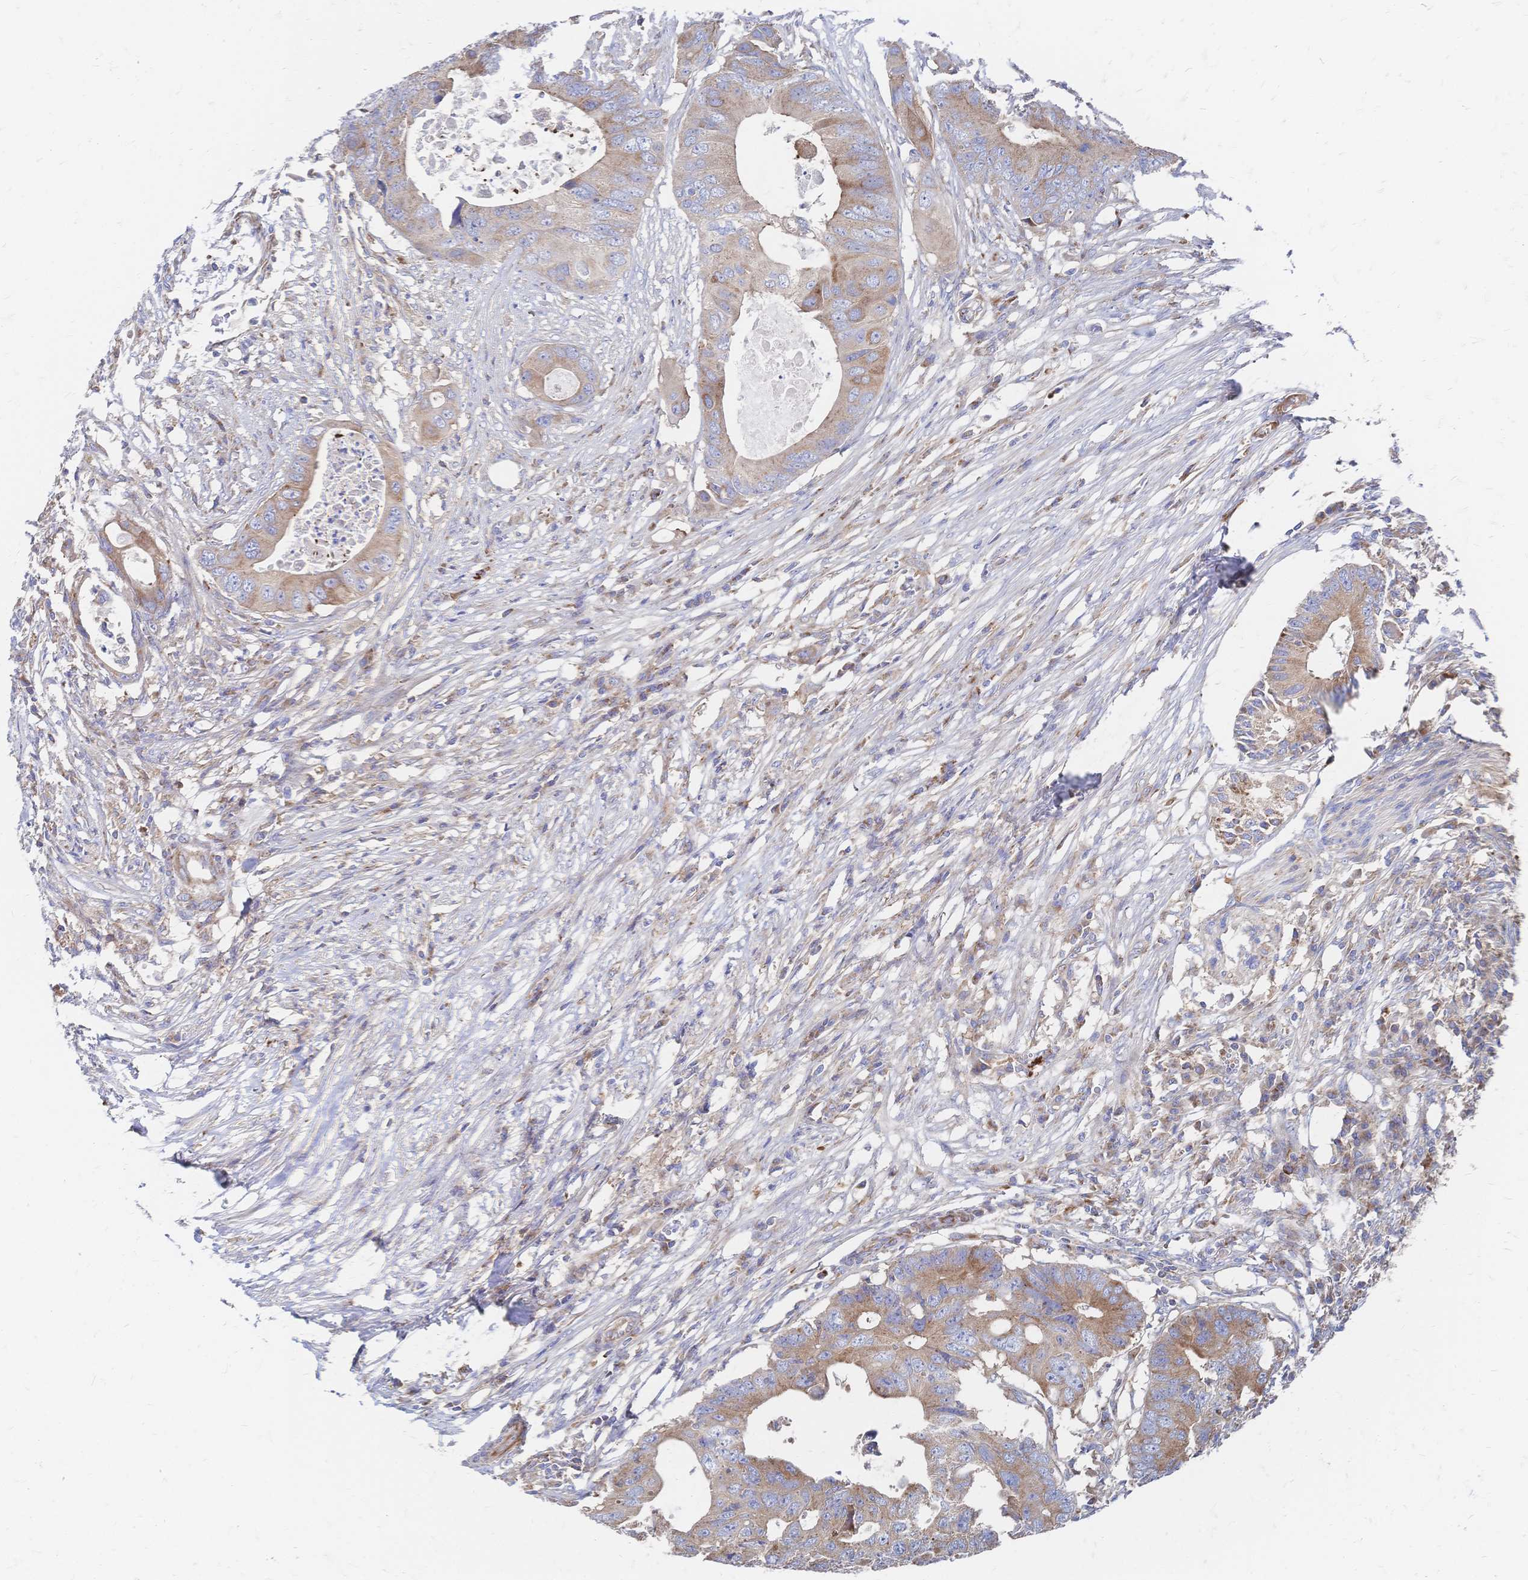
{"staining": {"intensity": "moderate", "quantity": ">75%", "location": "cytoplasmic/membranous"}, "tissue": "colorectal cancer", "cell_type": "Tumor cells", "image_type": "cancer", "snomed": [{"axis": "morphology", "description": "Adenocarcinoma, NOS"}, {"axis": "topography", "description": "Colon"}], "caption": "Protein expression by immunohistochemistry exhibits moderate cytoplasmic/membranous staining in approximately >75% of tumor cells in colorectal adenocarcinoma. The protein is stained brown, and the nuclei are stained in blue (DAB (3,3'-diaminobenzidine) IHC with brightfield microscopy, high magnification).", "gene": "SORBS1", "patient": {"sex": "male", "age": 71}}